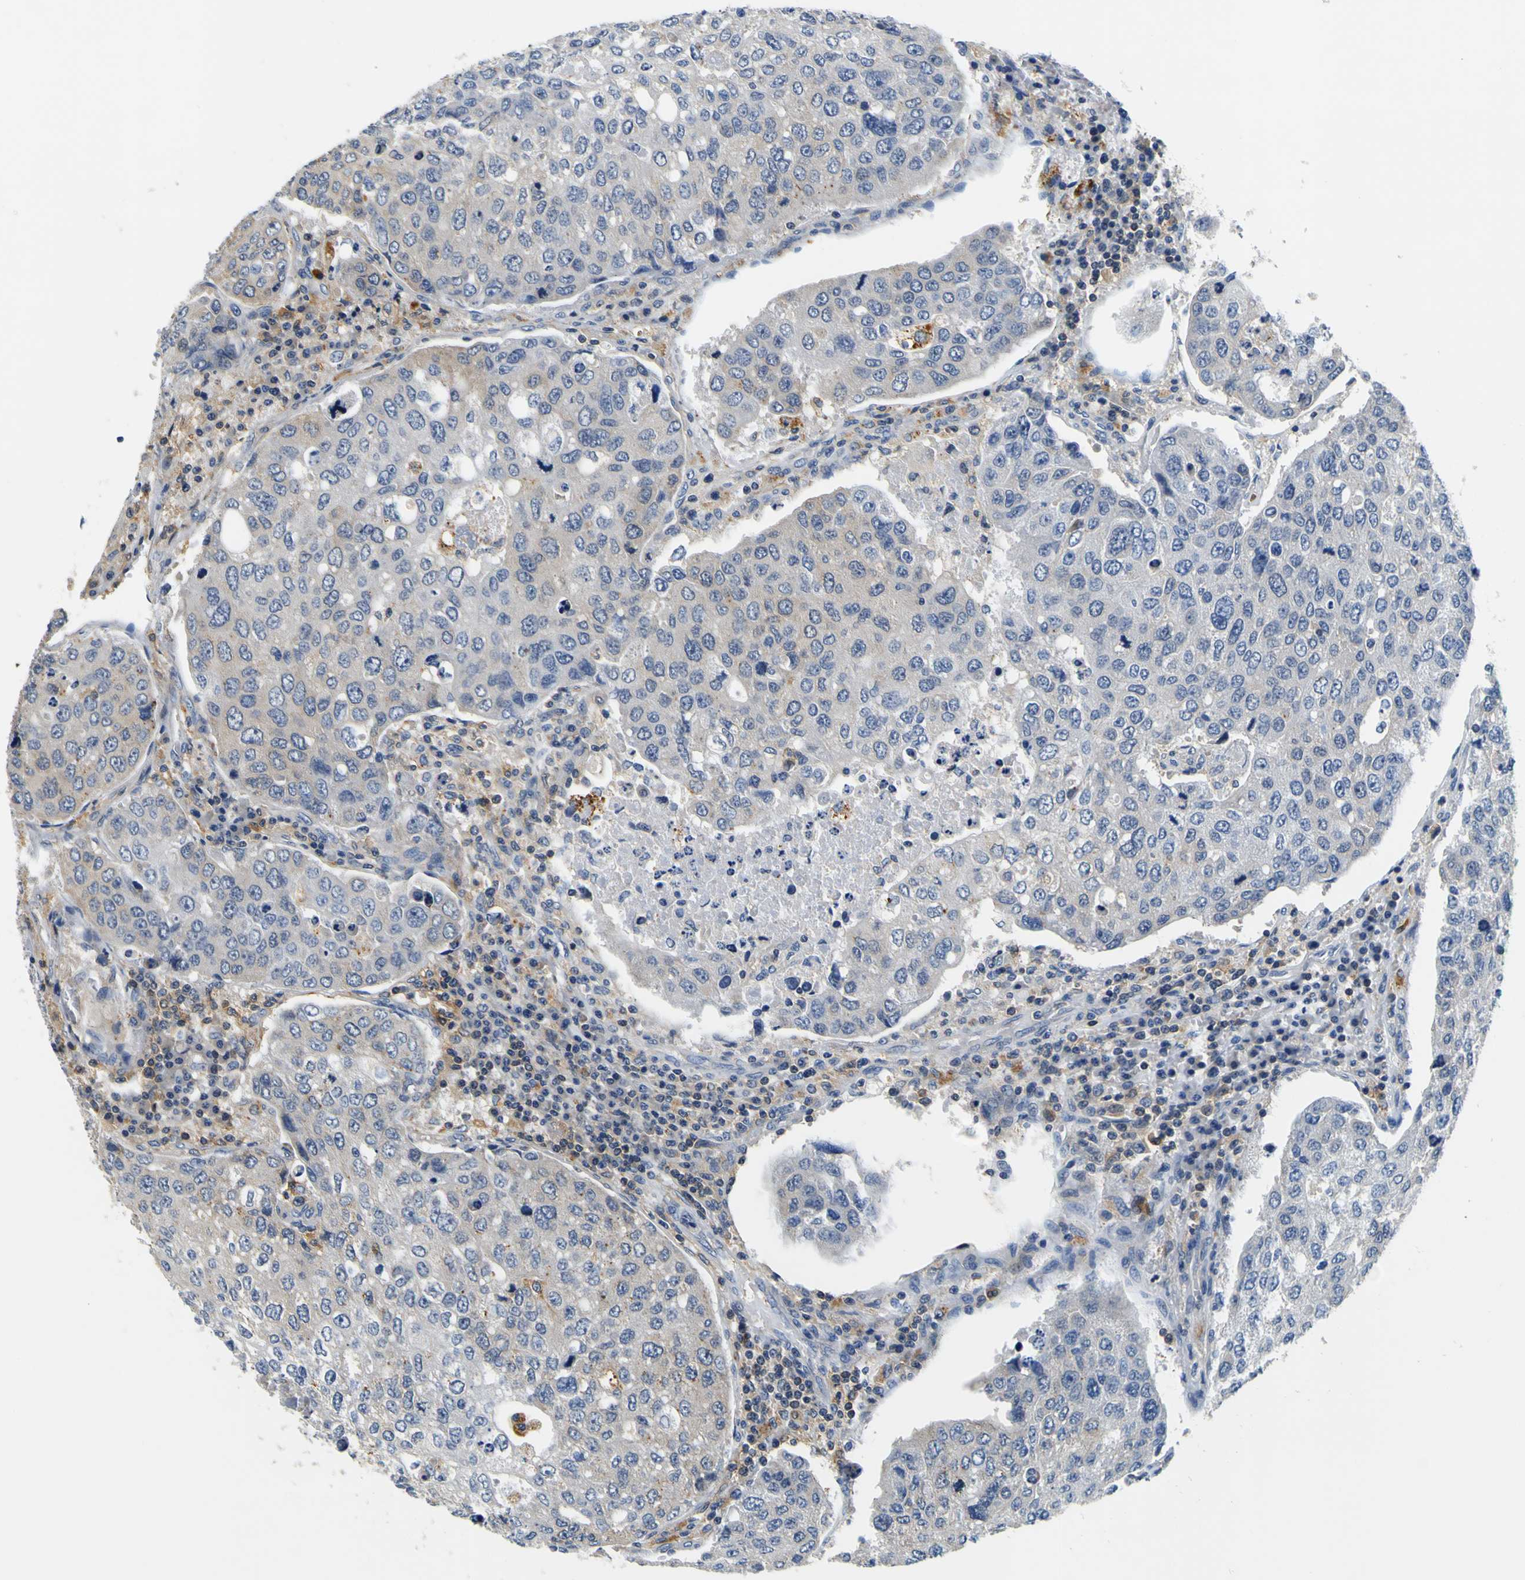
{"staining": {"intensity": "weak", "quantity": ">75%", "location": "cytoplasmic/membranous"}, "tissue": "urothelial cancer", "cell_type": "Tumor cells", "image_type": "cancer", "snomed": [{"axis": "morphology", "description": "Urothelial carcinoma, High grade"}, {"axis": "topography", "description": "Lymph node"}, {"axis": "topography", "description": "Urinary bladder"}], "caption": "This is a photomicrograph of immunohistochemistry staining of urothelial cancer, which shows weak expression in the cytoplasmic/membranous of tumor cells.", "gene": "TNIK", "patient": {"sex": "male", "age": 51}}